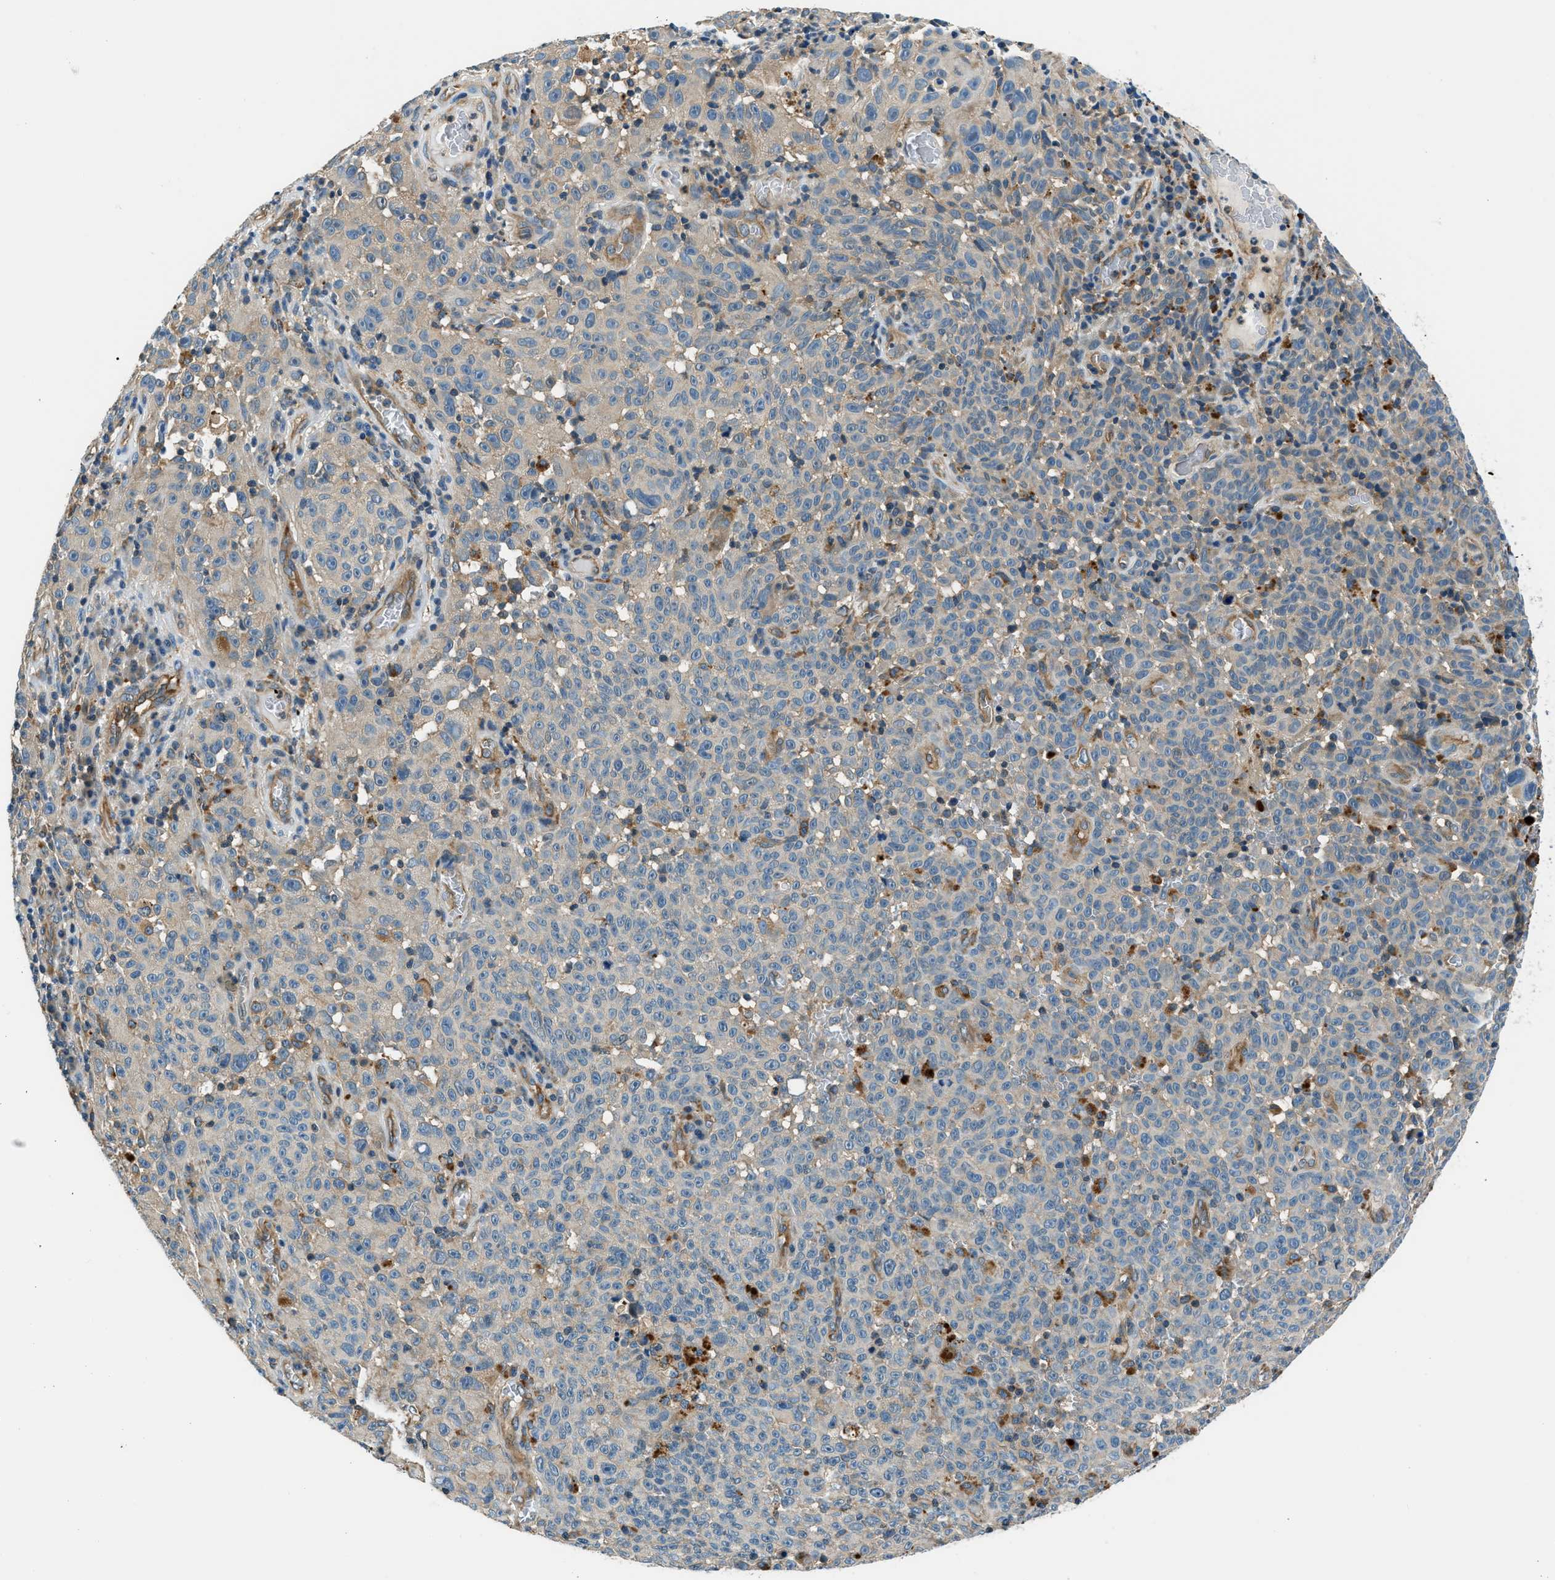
{"staining": {"intensity": "weak", "quantity": "<25%", "location": "cytoplasmic/membranous"}, "tissue": "melanoma", "cell_type": "Tumor cells", "image_type": "cancer", "snomed": [{"axis": "morphology", "description": "Malignant melanoma, NOS"}, {"axis": "topography", "description": "Skin"}], "caption": "DAB immunohistochemical staining of human malignant melanoma exhibits no significant positivity in tumor cells.", "gene": "SLC19A2", "patient": {"sex": "female", "age": 82}}